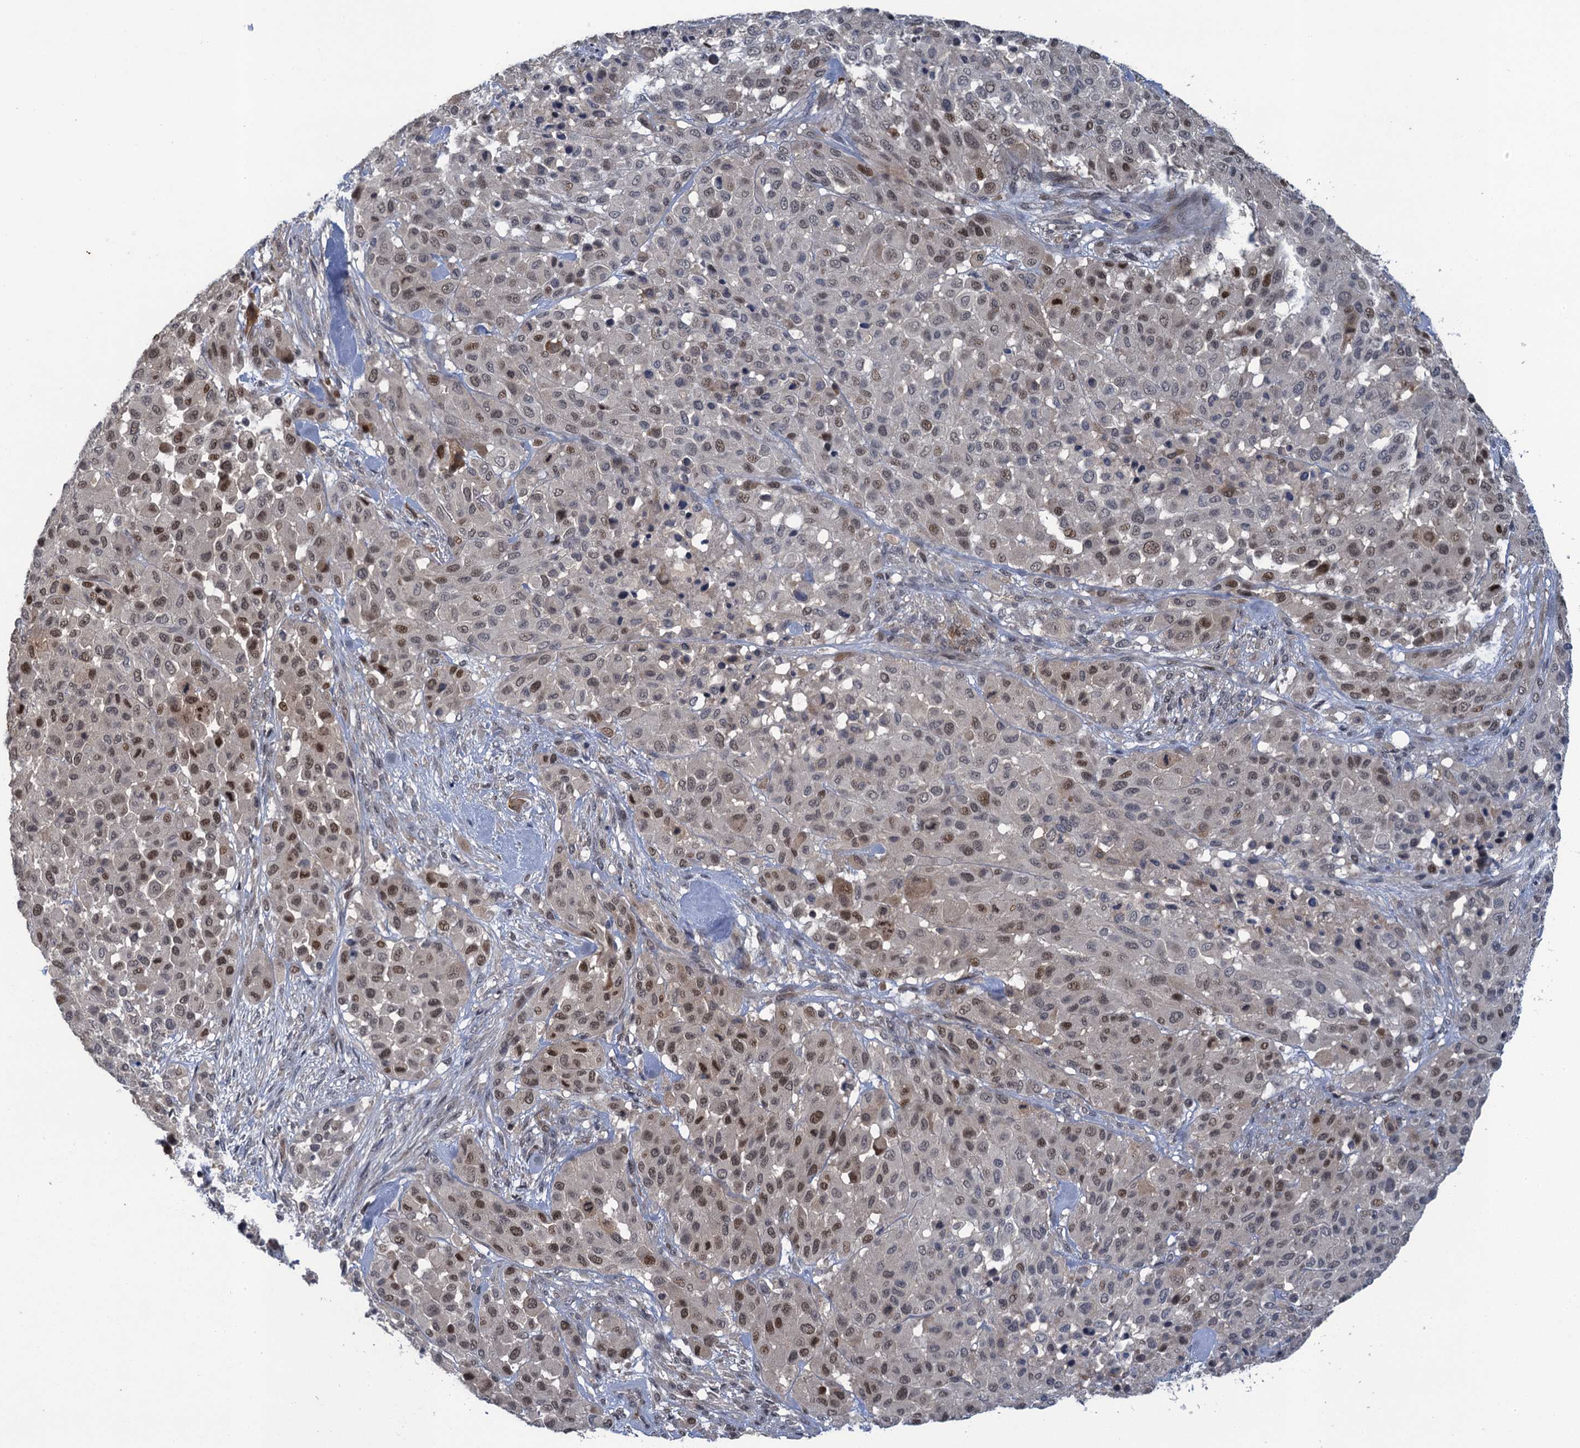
{"staining": {"intensity": "moderate", "quantity": "<25%", "location": "nuclear"}, "tissue": "melanoma", "cell_type": "Tumor cells", "image_type": "cancer", "snomed": [{"axis": "morphology", "description": "Malignant melanoma, Metastatic site"}, {"axis": "topography", "description": "Skin"}], "caption": "Melanoma stained with a brown dye shows moderate nuclear positive expression in approximately <25% of tumor cells.", "gene": "MRFAP1", "patient": {"sex": "female", "age": 81}}